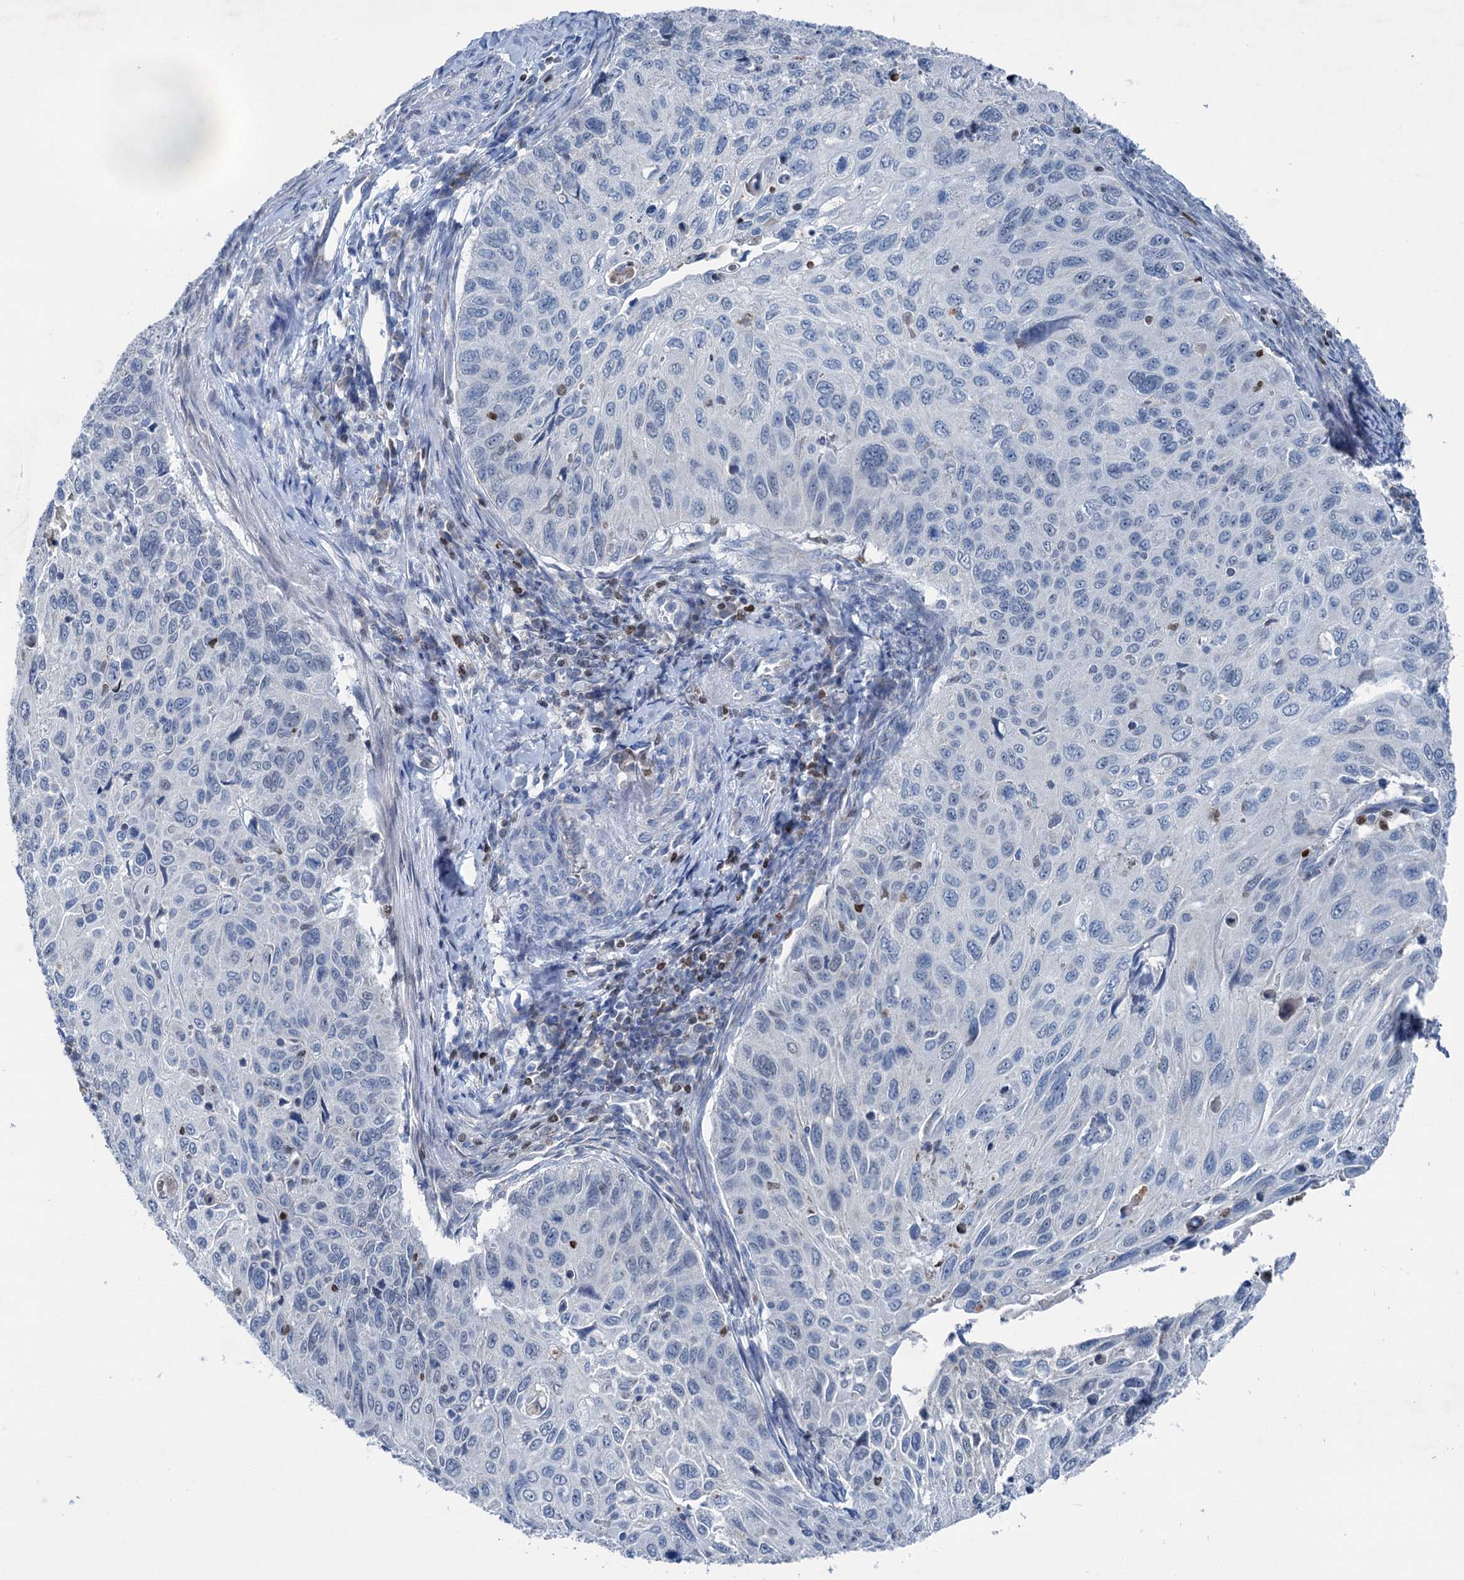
{"staining": {"intensity": "negative", "quantity": "none", "location": "none"}, "tissue": "cervical cancer", "cell_type": "Tumor cells", "image_type": "cancer", "snomed": [{"axis": "morphology", "description": "Squamous cell carcinoma, NOS"}, {"axis": "topography", "description": "Cervix"}], "caption": "The histopathology image shows no significant expression in tumor cells of cervical cancer (squamous cell carcinoma).", "gene": "ELP4", "patient": {"sex": "female", "age": 70}}